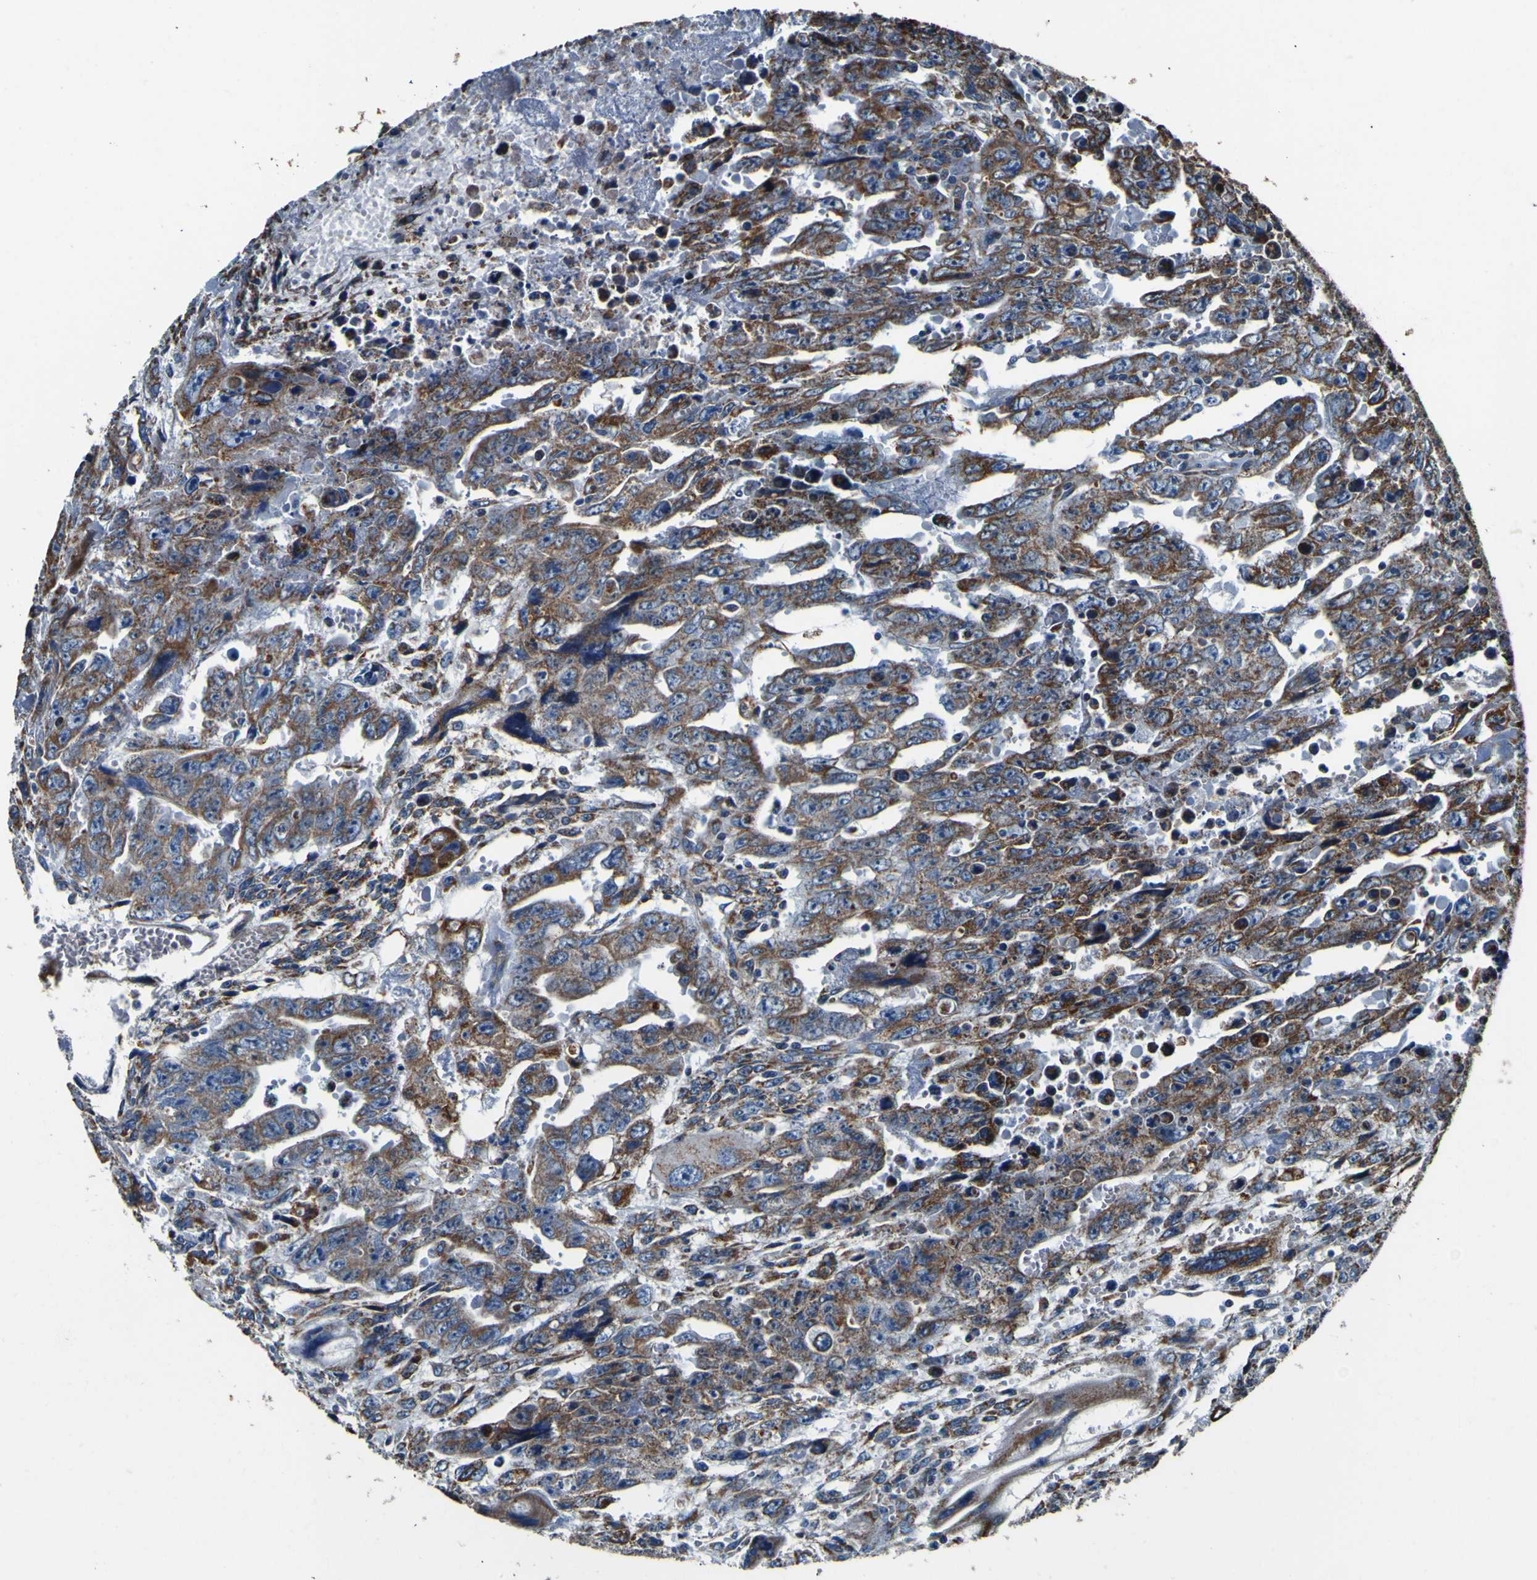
{"staining": {"intensity": "moderate", "quantity": ">75%", "location": "cytoplasmic/membranous"}, "tissue": "testis cancer", "cell_type": "Tumor cells", "image_type": "cancer", "snomed": [{"axis": "morphology", "description": "Carcinoma, Embryonal, NOS"}, {"axis": "topography", "description": "Testis"}], "caption": "Tumor cells show medium levels of moderate cytoplasmic/membranous staining in about >75% of cells in testis embryonal carcinoma. (brown staining indicates protein expression, while blue staining denotes nuclei).", "gene": "INPP5A", "patient": {"sex": "male", "age": 28}}